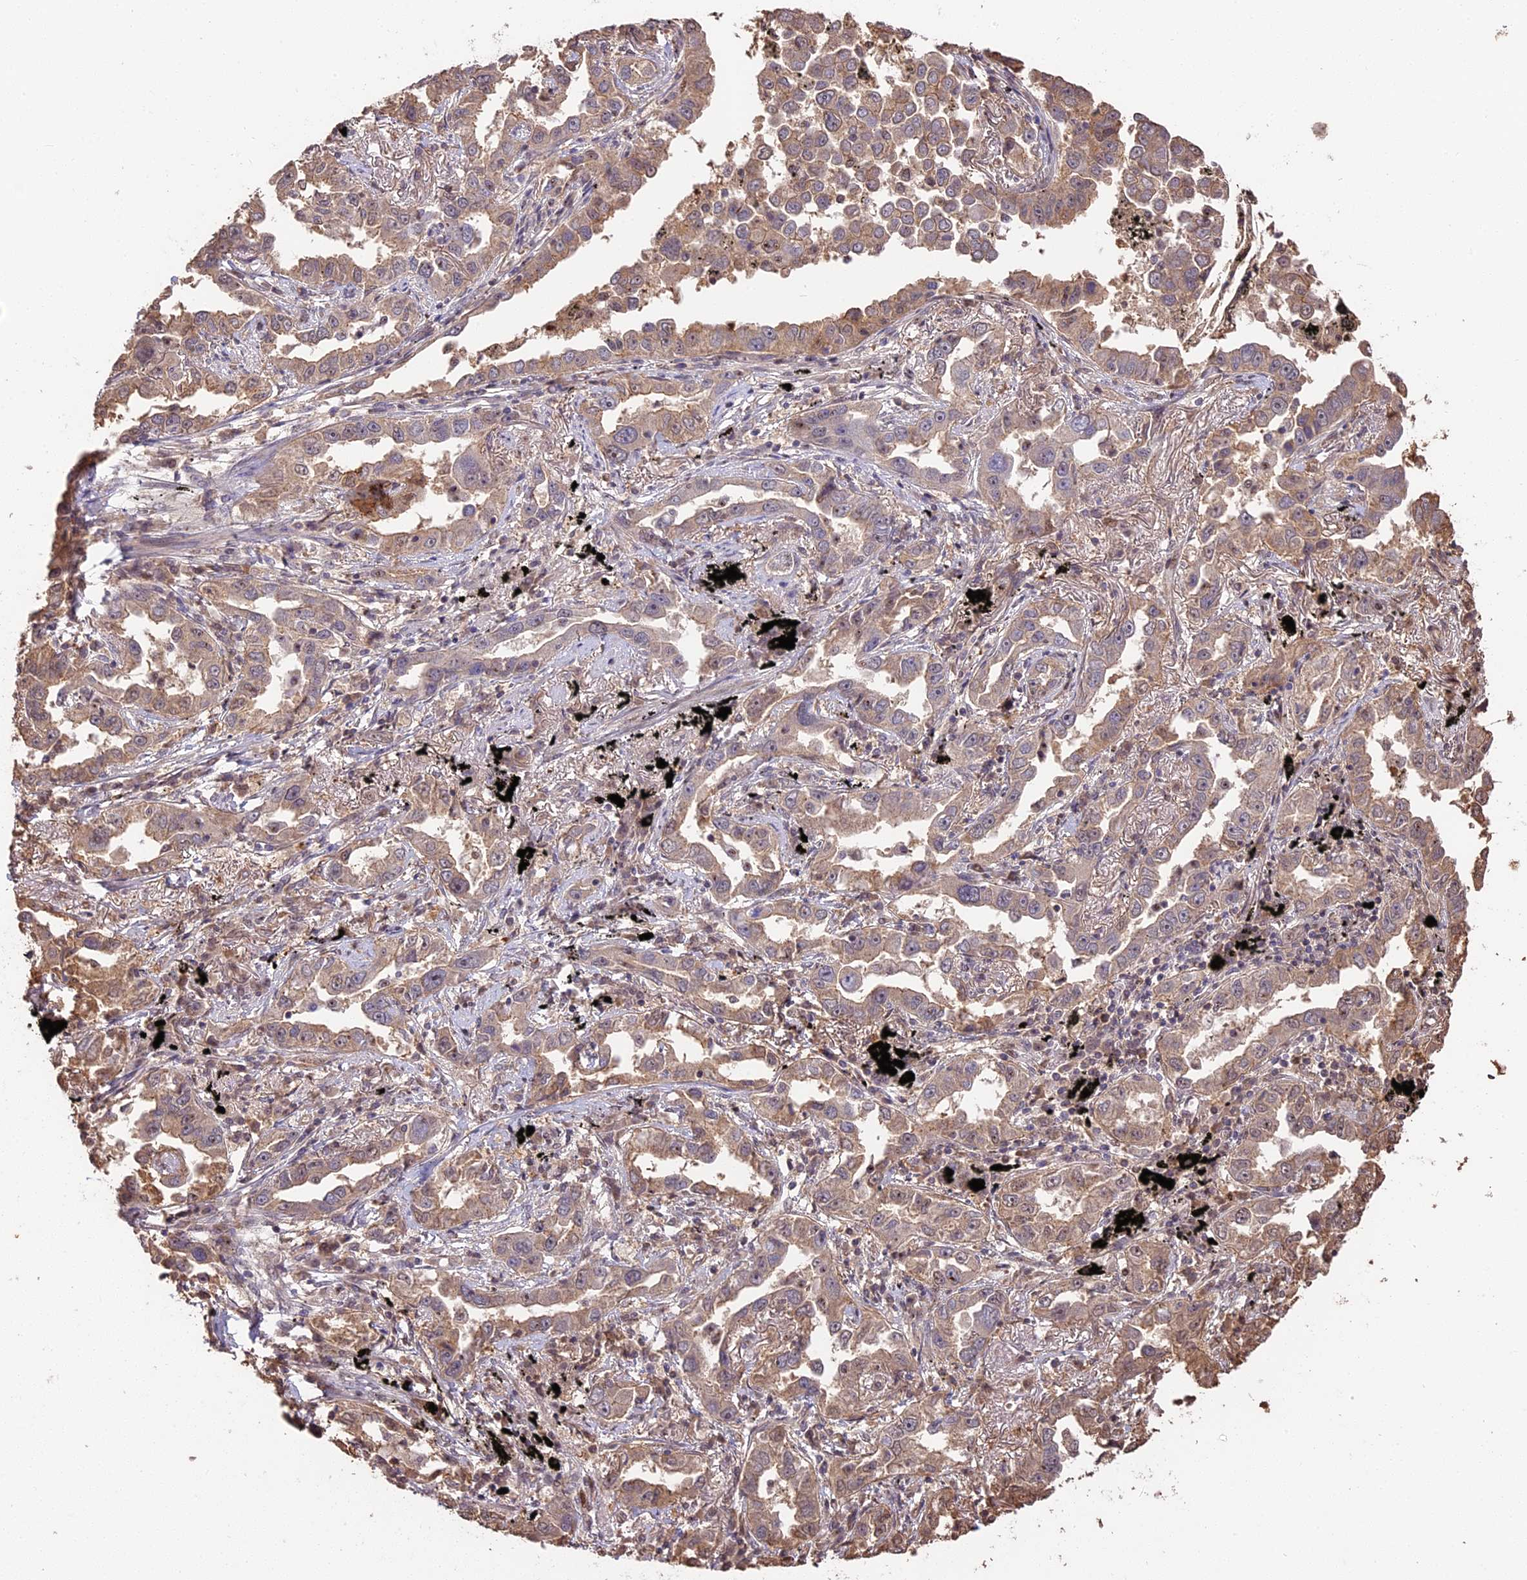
{"staining": {"intensity": "weak", "quantity": "25%-75%", "location": "cytoplasmic/membranous"}, "tissue": "lung cancer", "cell_type": "Tumor cells", "image_type": "cancer", "snomed": [{"axis": "morphology", "description": "Adenocarcinoma, NOS"}, {"axis": "topography", "description": "Lung"}], "caption": "Lung cancer was stained to show a protein in brown. There is low levels of weak cytoplasmic/membranous expression in approximately 25%-75% of tumor cells. (IHC, brightfield microscopy, high magnification).", "gene": "PPP1R37", "patient": {"sex": "male", "age": 67}}